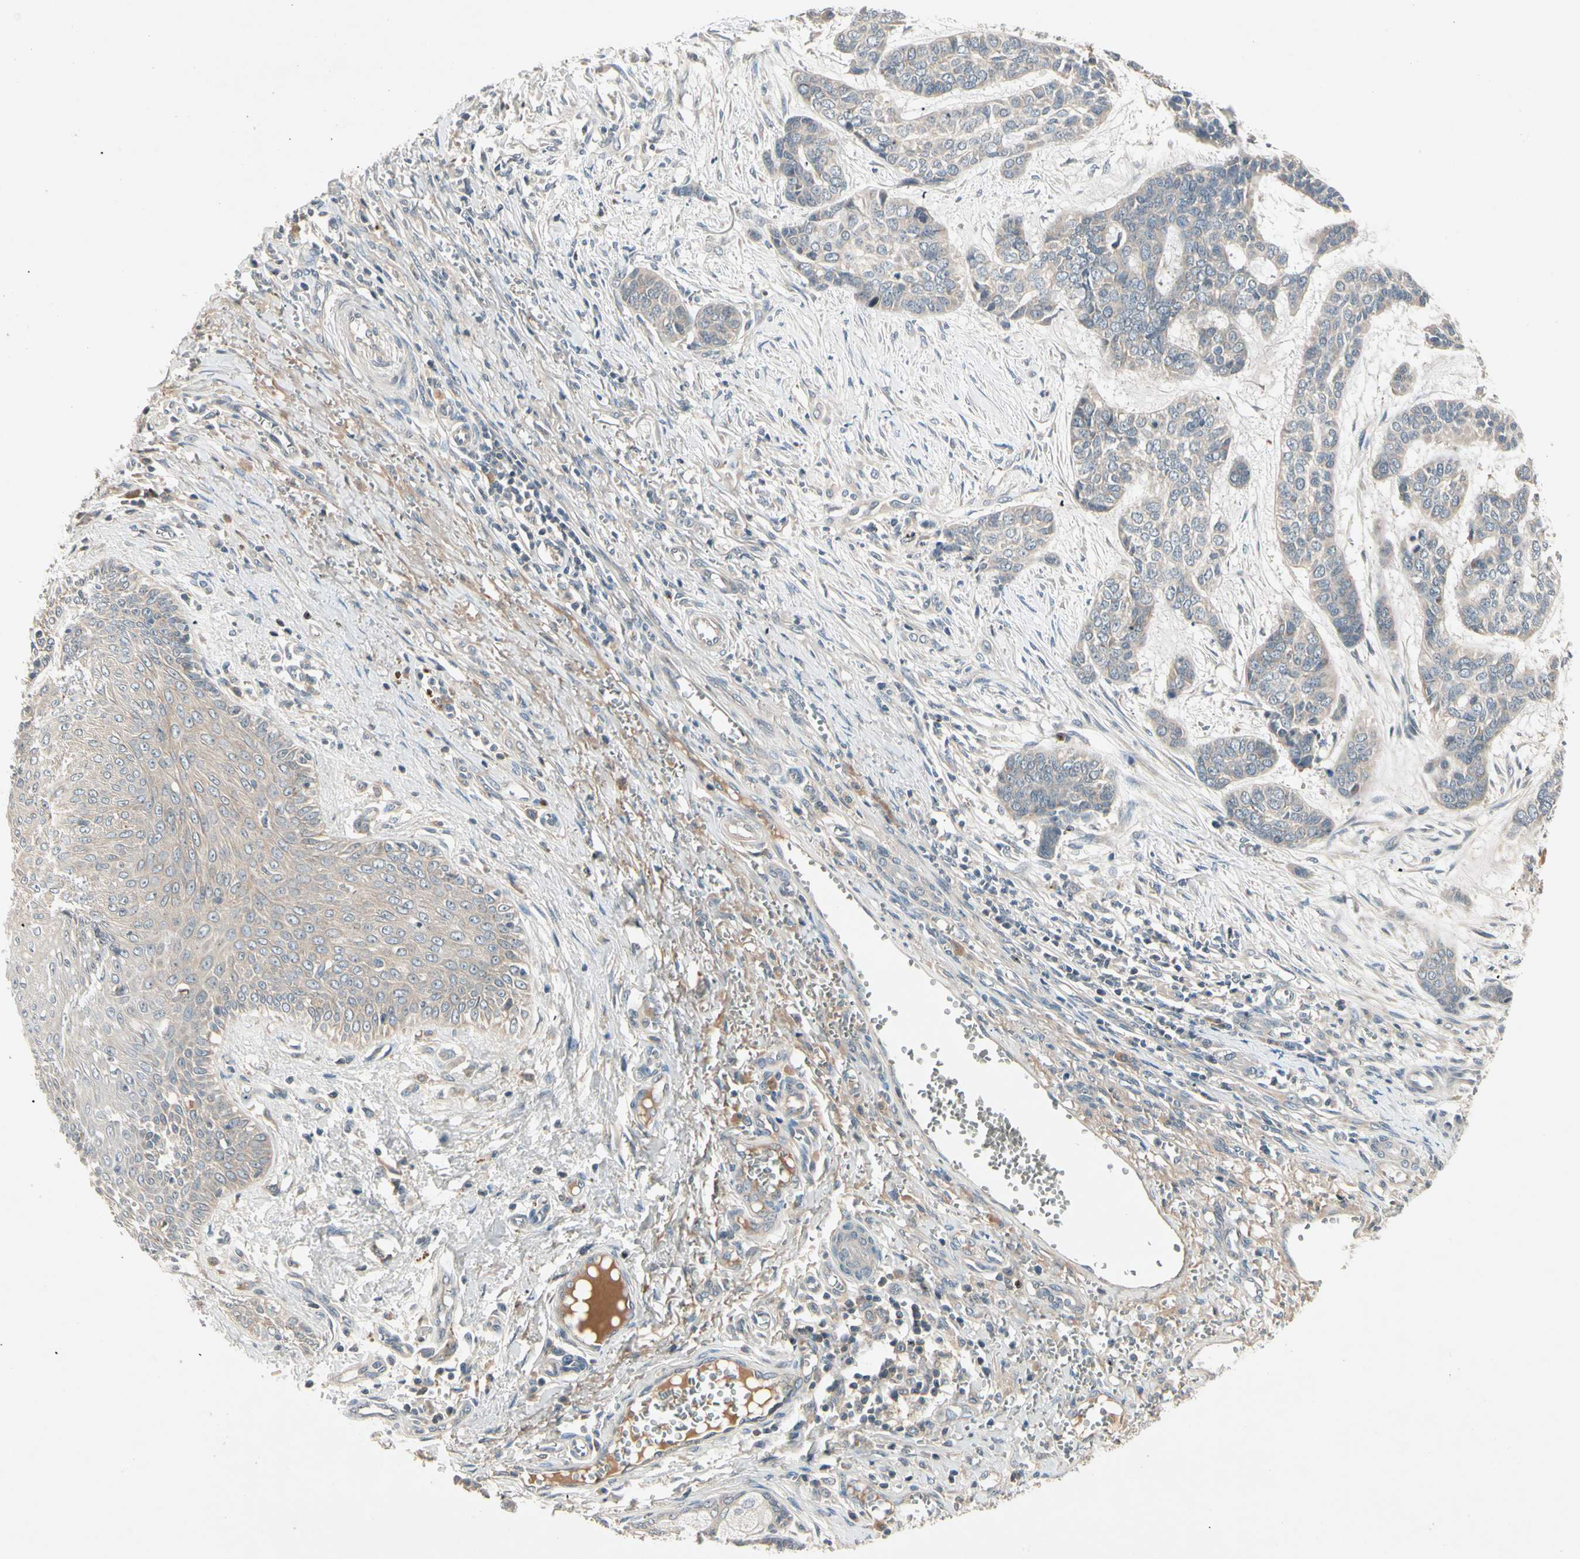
{"staining": {"intensity": "weak", "quantity": "25%-75%", "location": "cytoplasmic/membranous"}, "tissue": "skin cancer", "cell_type": "Tumor cells", "image_type": "cancer", "snomed": [{"axis": "morphology", "description": "Basal cell carcinoma"}, {"axis": "topography", "description": "Skin"}], "caption": "IHC (DAB) staining of skin cancer (basal cell carcinoma) demonstrates weak cytoplasmic/membranous protein positivity in about 25%-75% of tumor cells. The staining is performed using DAB (3,3'-diaminobenzidine) brown chromogen to label protein expression. The nuclei are counter-stained blue using hematoxylin.", "gene": "CCL4", "patient": {"sex": "female", "age": 64}}